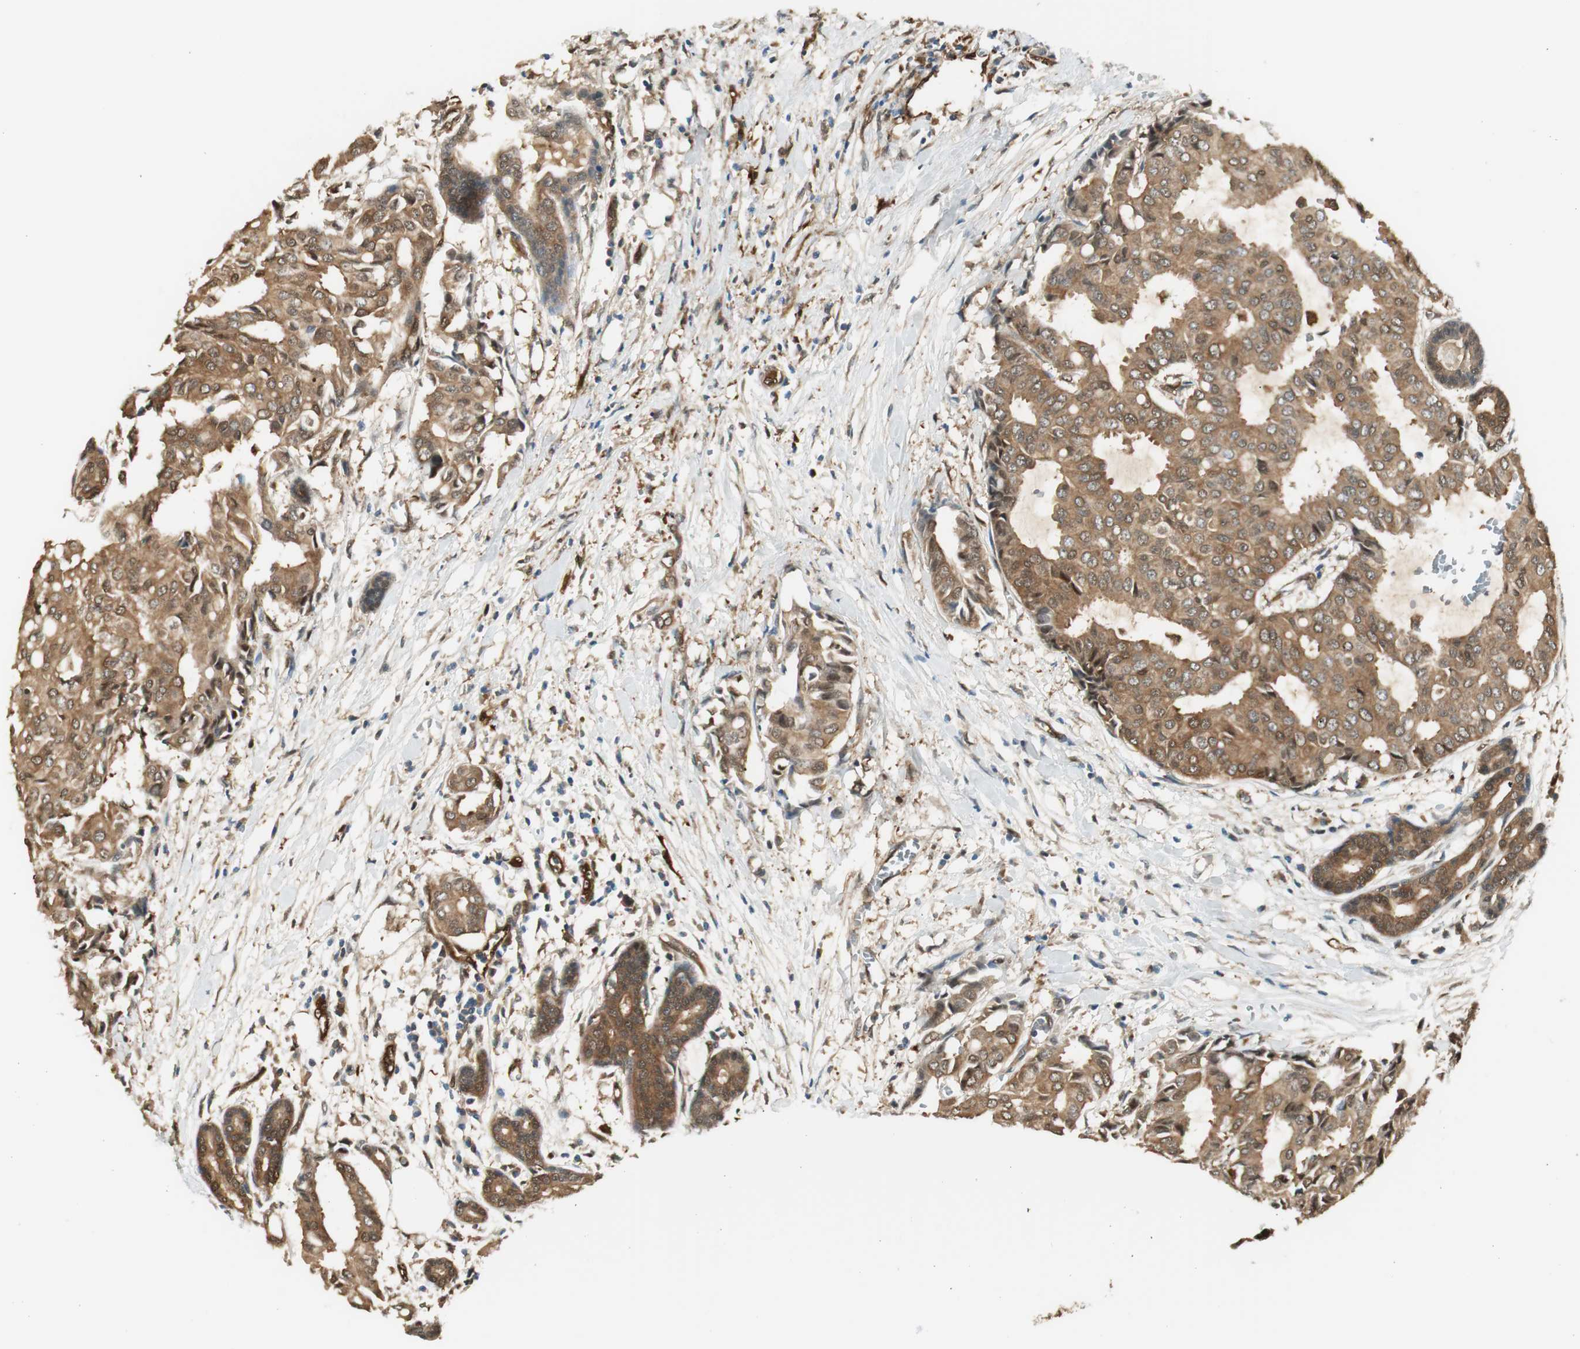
{"staining": {"intensity": "moderate", "quantity": ">75%", "location": "cytoplasmic/membranous"}, "tissue": "head and neck cancer", "cell_type": "Tumor cells", "image_type": "cancer", "snomed": [{"axis": "morphology", "description": "Adenocarcinoma, NOS"}, {"axis": "topography", "description": "Salivary gland"}, {"axis": "topography", "description": "Head-Neck"}], "caption": "Protein staining displays moderate cytoplasmic/membranous expression in approximately >75% of tumor cells in head and neck adenocarcinoma.", "gene": "SERPINB6", "patient": {"sex": "female", "age": 59}}